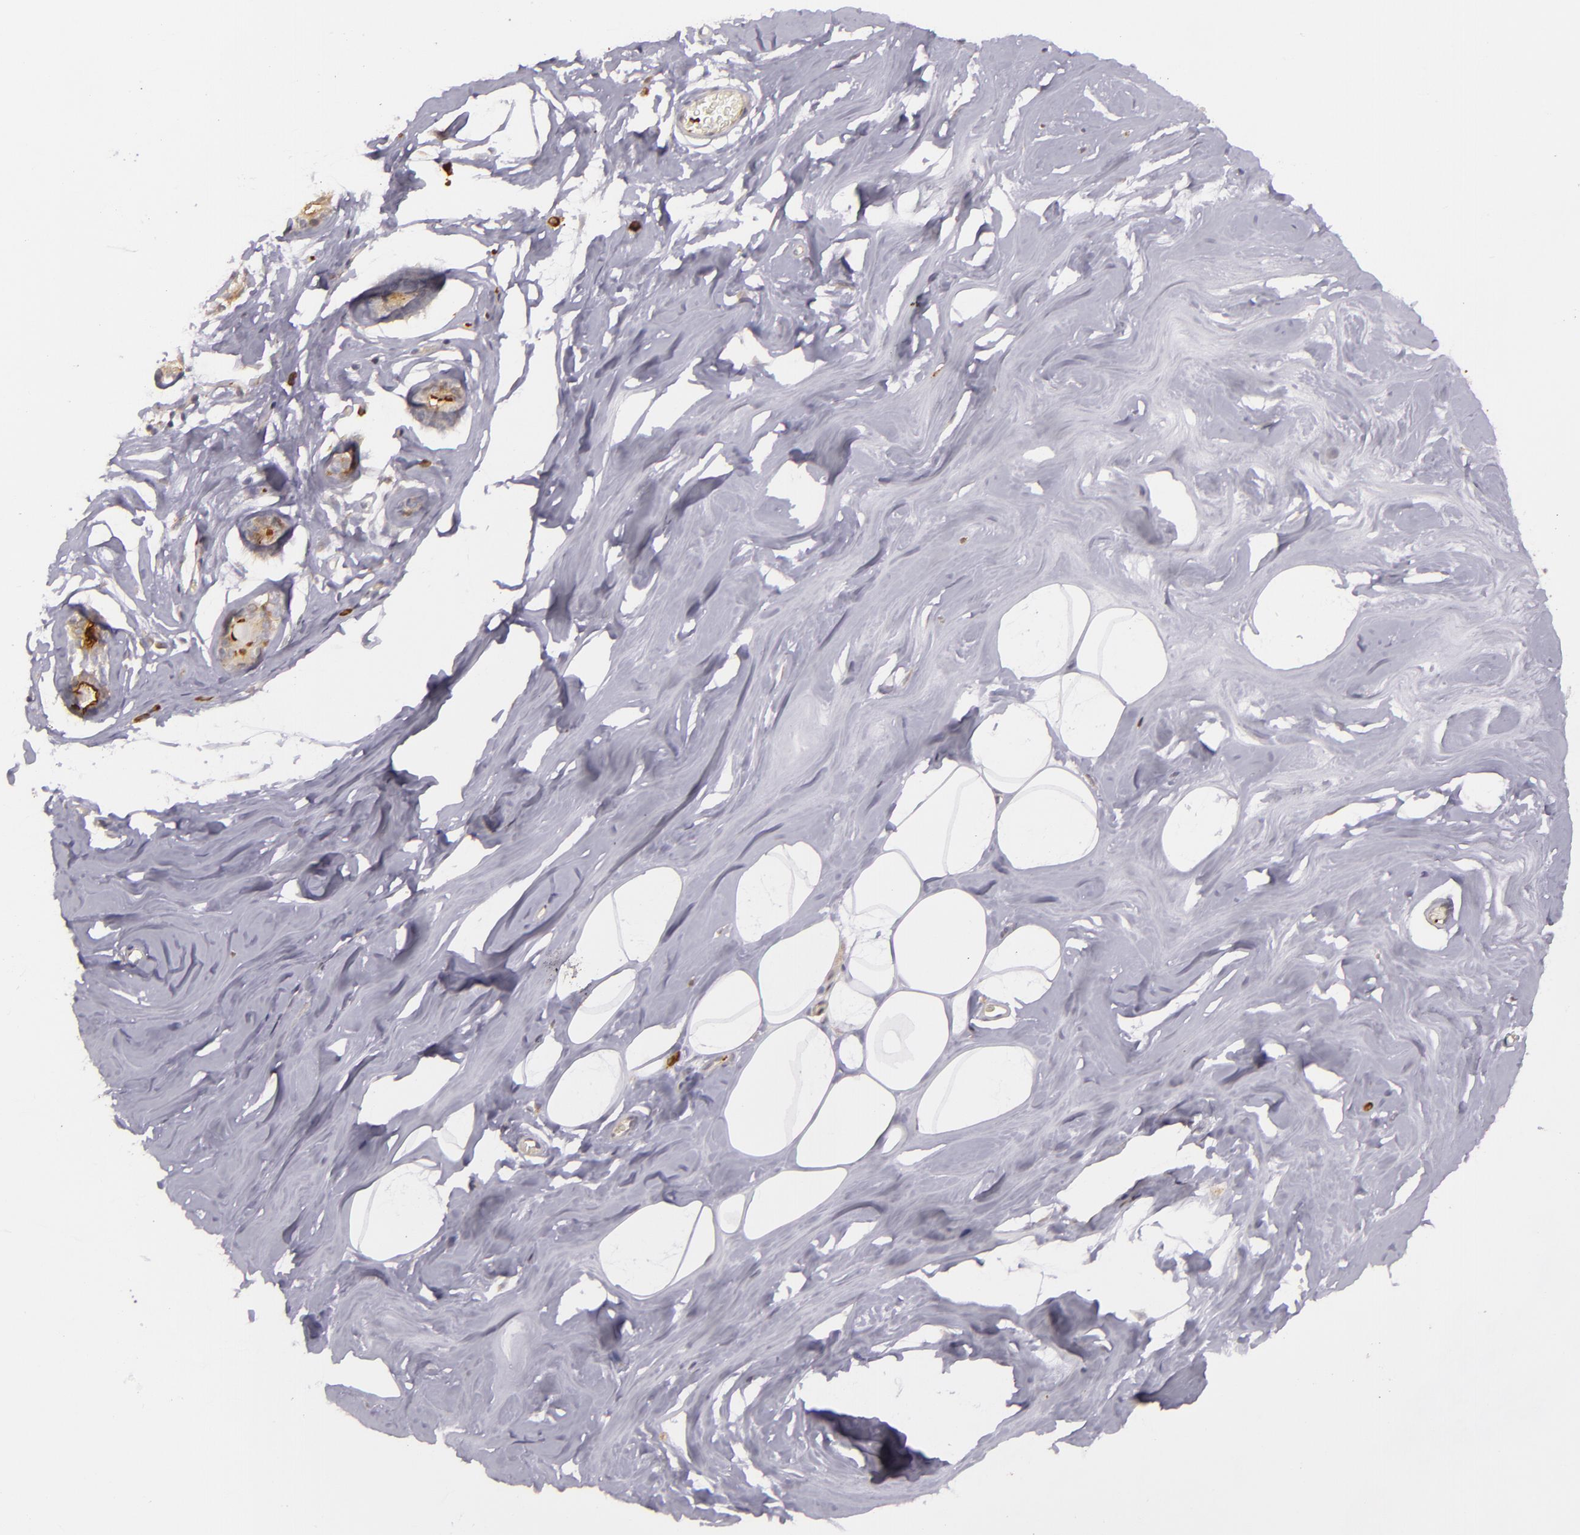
{"staining": {"intensity": "negative", "quantity": "none", "location": "none"}, "tissue": "breast", "cell_type": "Adipocytes", "image_type": "normal", "snomed": [{"axis": "morphology", "description": "Normal tissue, NOS"}, {"axis": "morphology", "description": "Fibrosis, NOS"}, {"axis": "topography", "description": "Breast"}], "caption": "Micrograph shows no significant protein staining in adipocytes of normal breast. The staining was performed using DAB (3,3'-diaminobenzidine) to visualize the protein expression in brown, while the nuclei were stained in blue with hematoxylin (Magnification: 20x).", "gene": "SYTL4", "patient": {"sex": "female", "age": 39}}